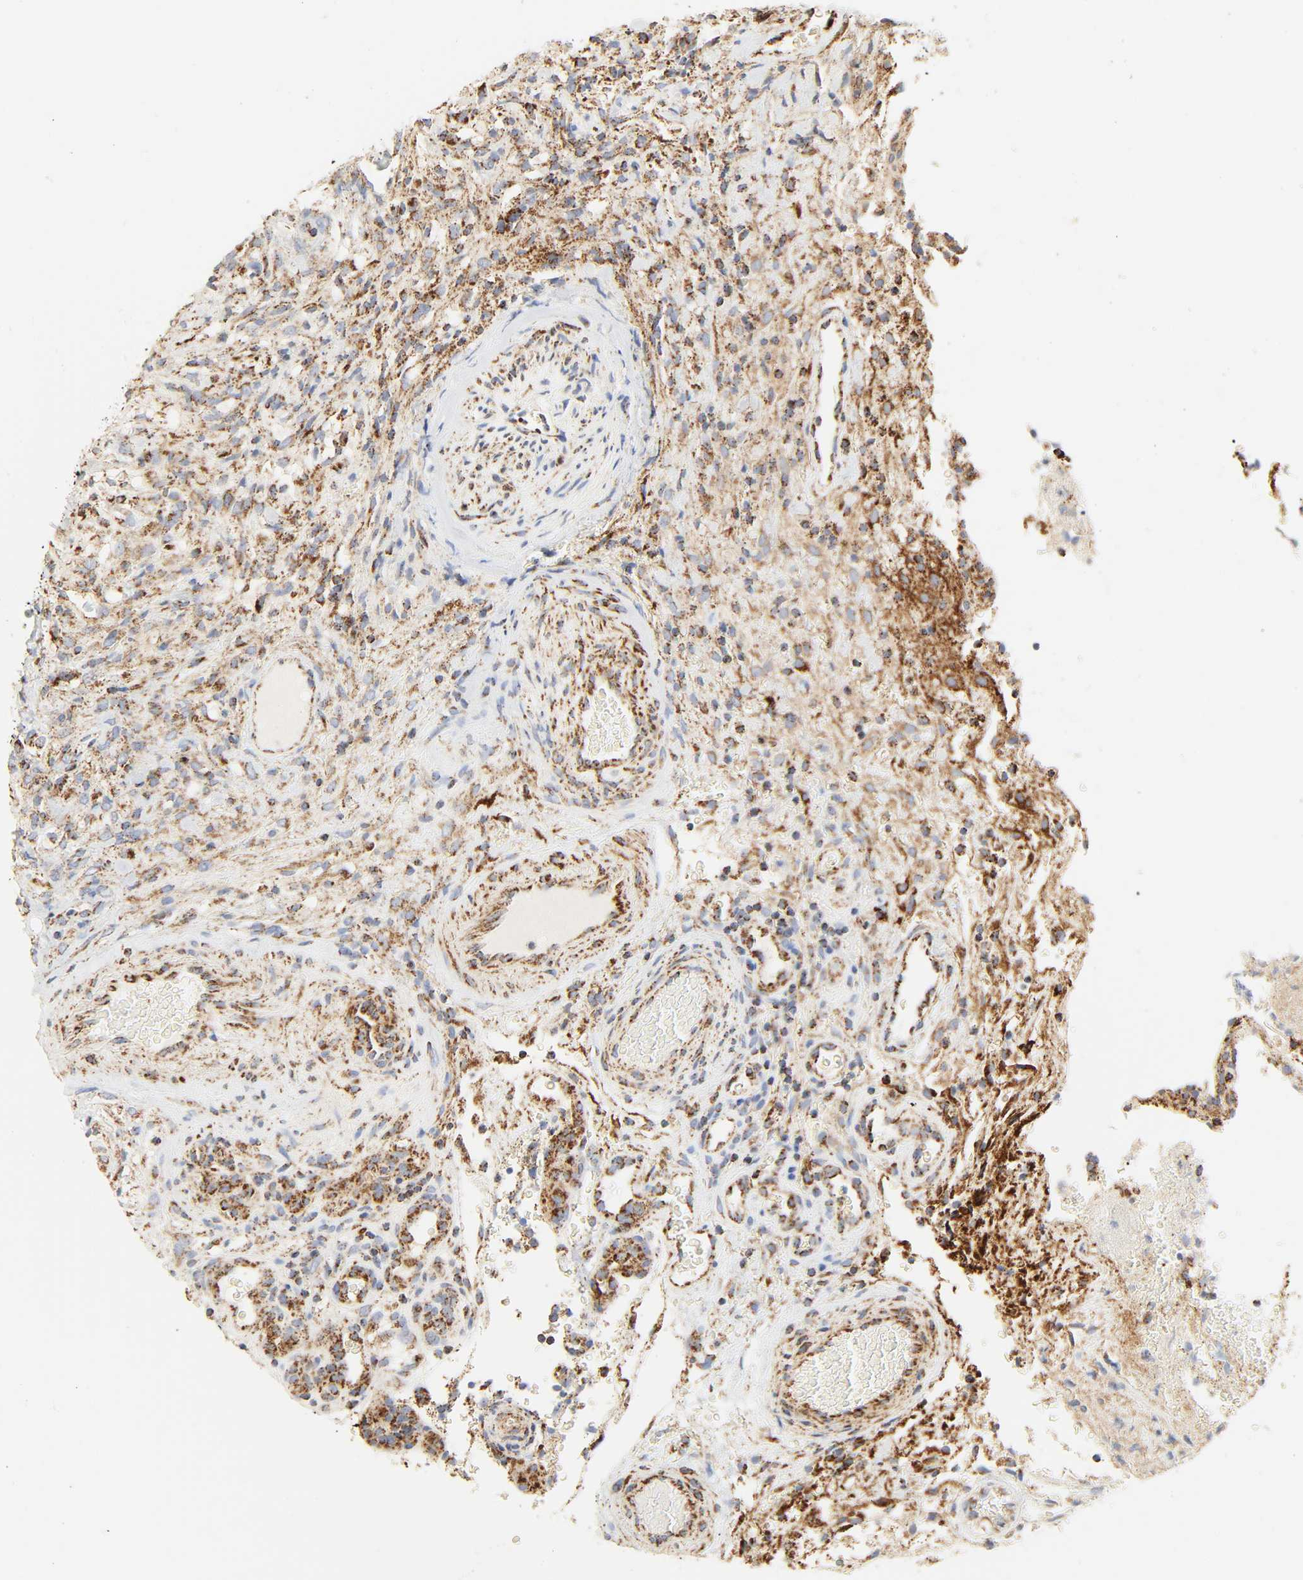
{"staining": {"intensity": "moderate", "quantity": ">75%", "location": "cytoplasmic/membranous"}, "tissue": "glioma", "cell_type": "Tumor cells", "image_type": "cancer", "snomed": [{"axis": "morphology", "description": "Normal tissue, NOS"}, {"axis": "morphology", "description": "Glioma, malignant, High grade"}, {"axis": "topography", "description": "Cerebral cortex"}], "caption": "Moderate cytoplasmic/membranous positivity for a protein is present in approximately >75% of tumor cells of high-grade glioma (malignant) using immunohistochemistry (IHC).", "gene": "ACAT1", "patient": {"sex": "male", "age": 75}}